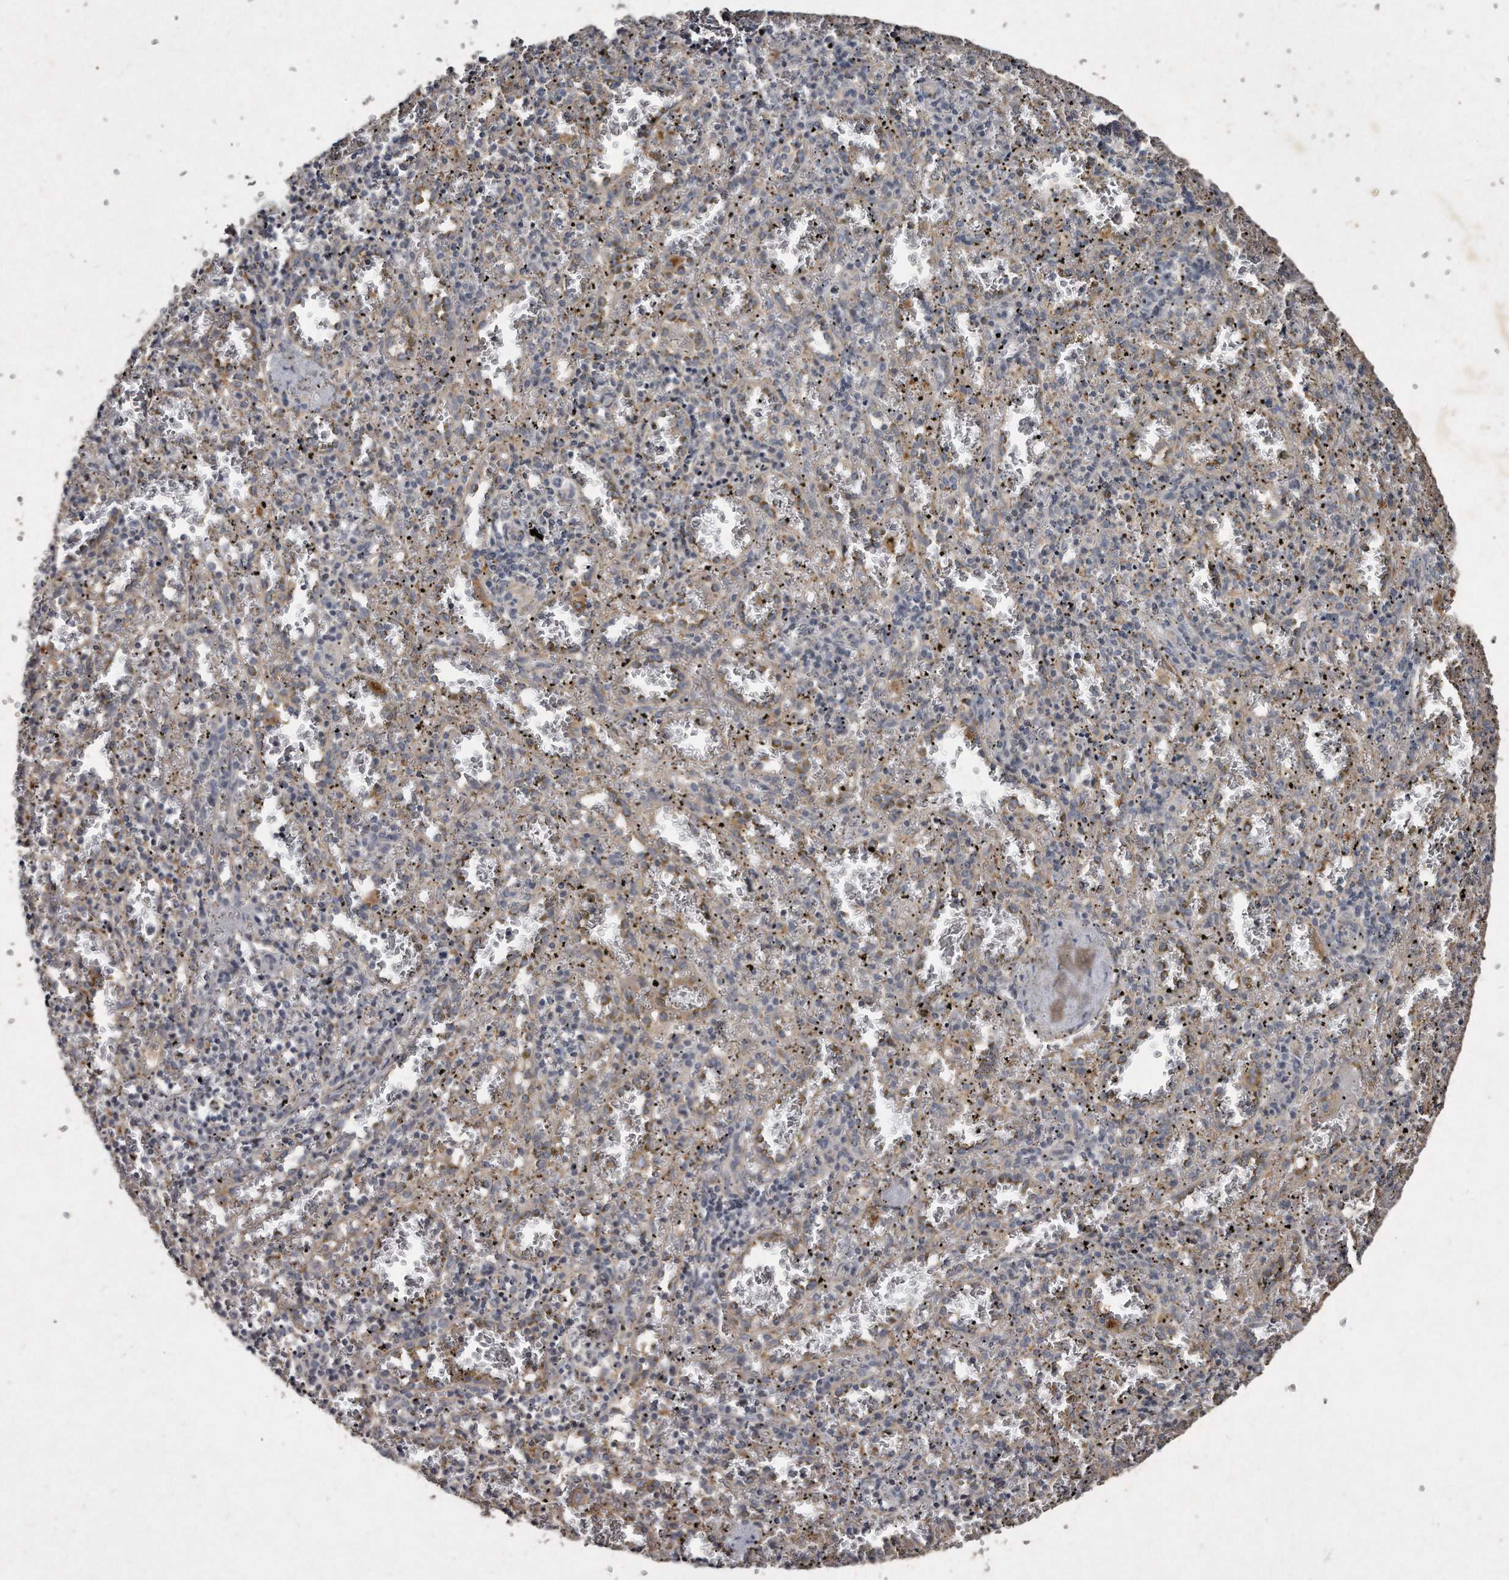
{"staining": {"intensity": "weak", "quantity": "<25%", "location": "cytoplasmic/membranous"}, "tissue": "spleen", "cell_type": "Cells in red pulp", "image_type": "normal", "snomed": [{"axis": "morphology", "description": "Normal tissue, NOS"}, {"axis": "topography", "description": "Spleen"}], "caption": "Immunohistochemical staining of unremarkable human spleen demonstrates no significant staining in cells in red pulp.", "gene": "KLHDC3", "patient": {"sex": "male", "age": 11}}